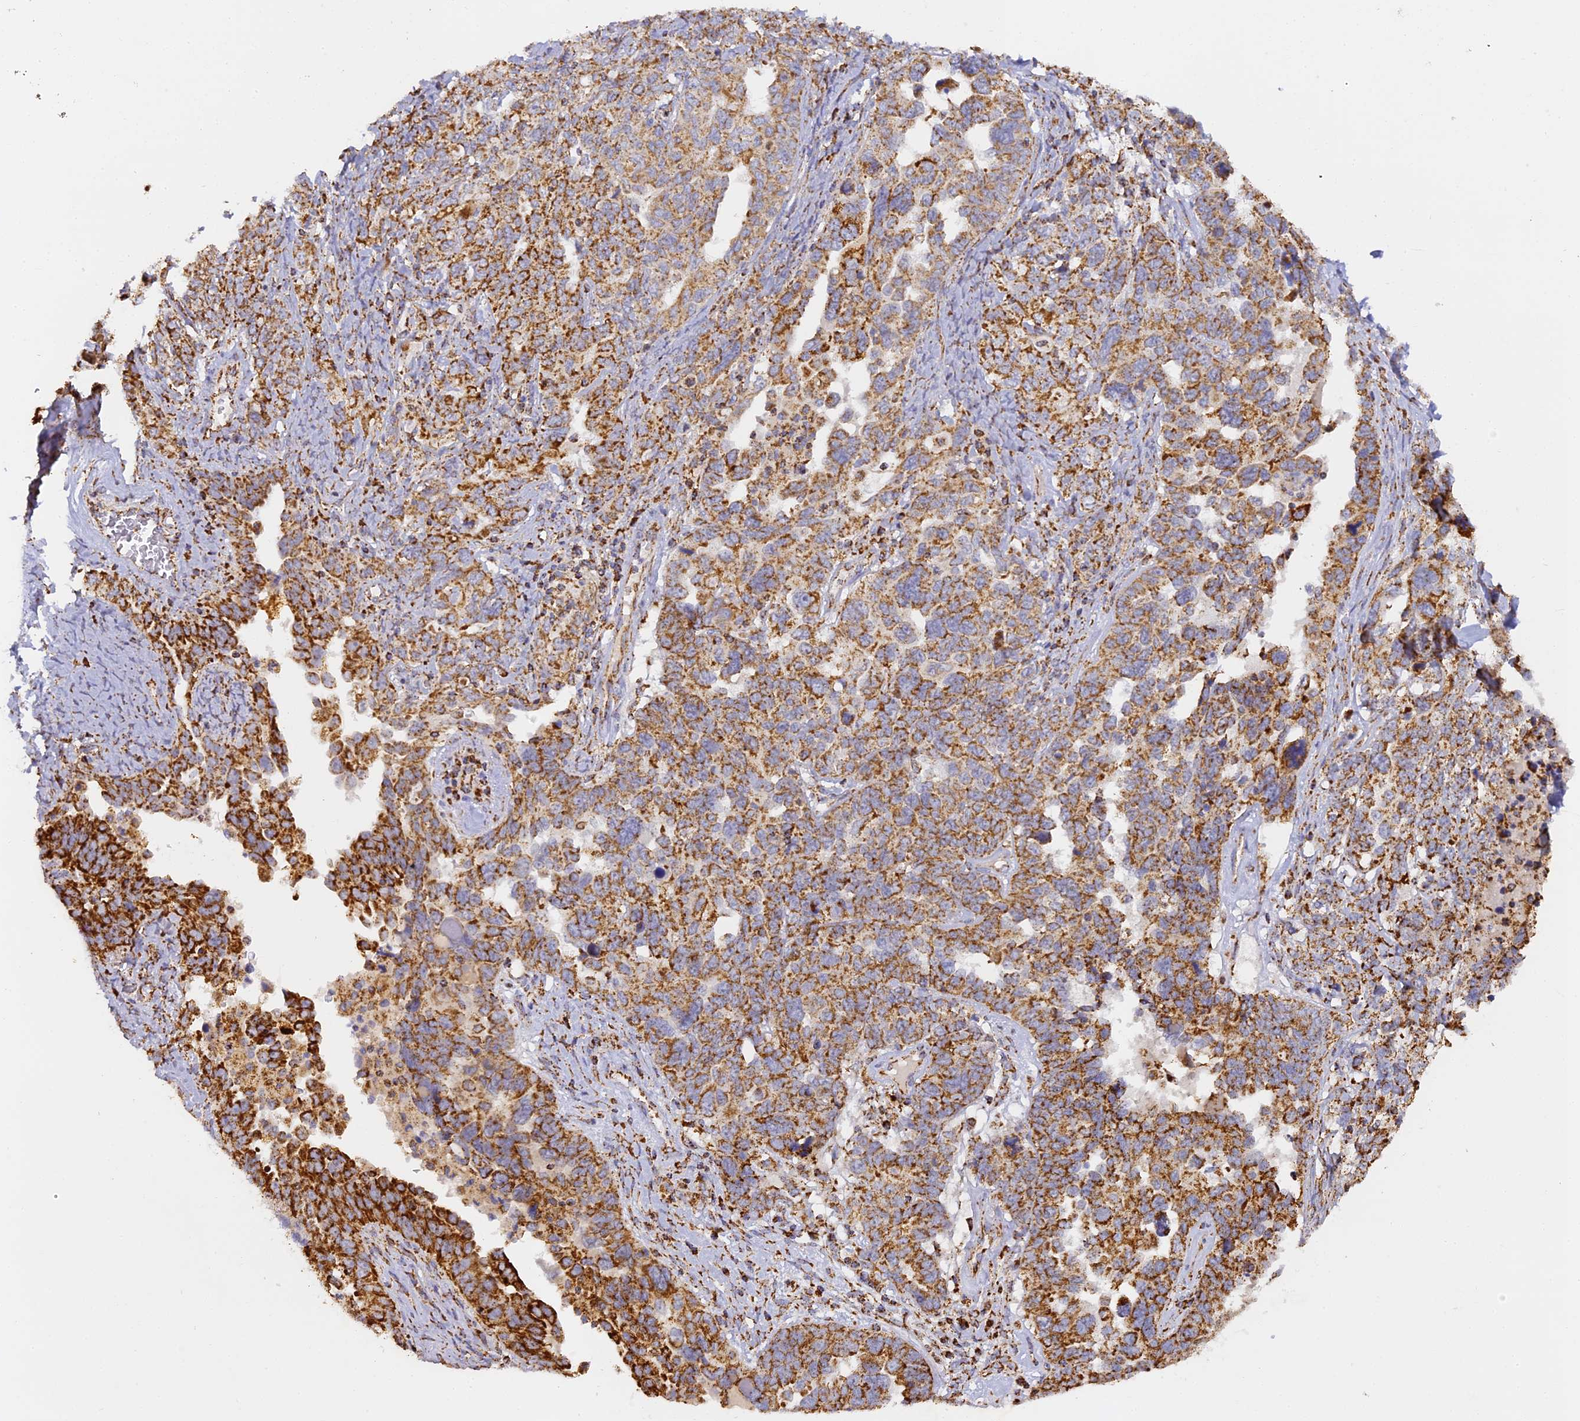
{"staining": {"intensity": "strong", "quantity": ">75%", "location": "cytoplasmic/membranous"}, "tissue": "ovarian cancer", "cell_type": "Tumor cells", "image_type": "cancer", "snomed": [{"axis": "morphology", "description": "Carcinoma, endometroid"}, {"axis": "topography", "description": "Ovary"}], "caption": "Immunohistochemical staining of ovarian cancer (endometroid carcinoma) reveals high levels of strong cytoplasmic/membranous protein staining in approximately >75% of tumor cells. The staining was performed using DAB to visualize the protein expression in brown, while the nuclei were stained in blue with hematoxylin (Magnification: 20x).", "gene": "DONSON", "patient": {"sex": "female", "age": 62}}